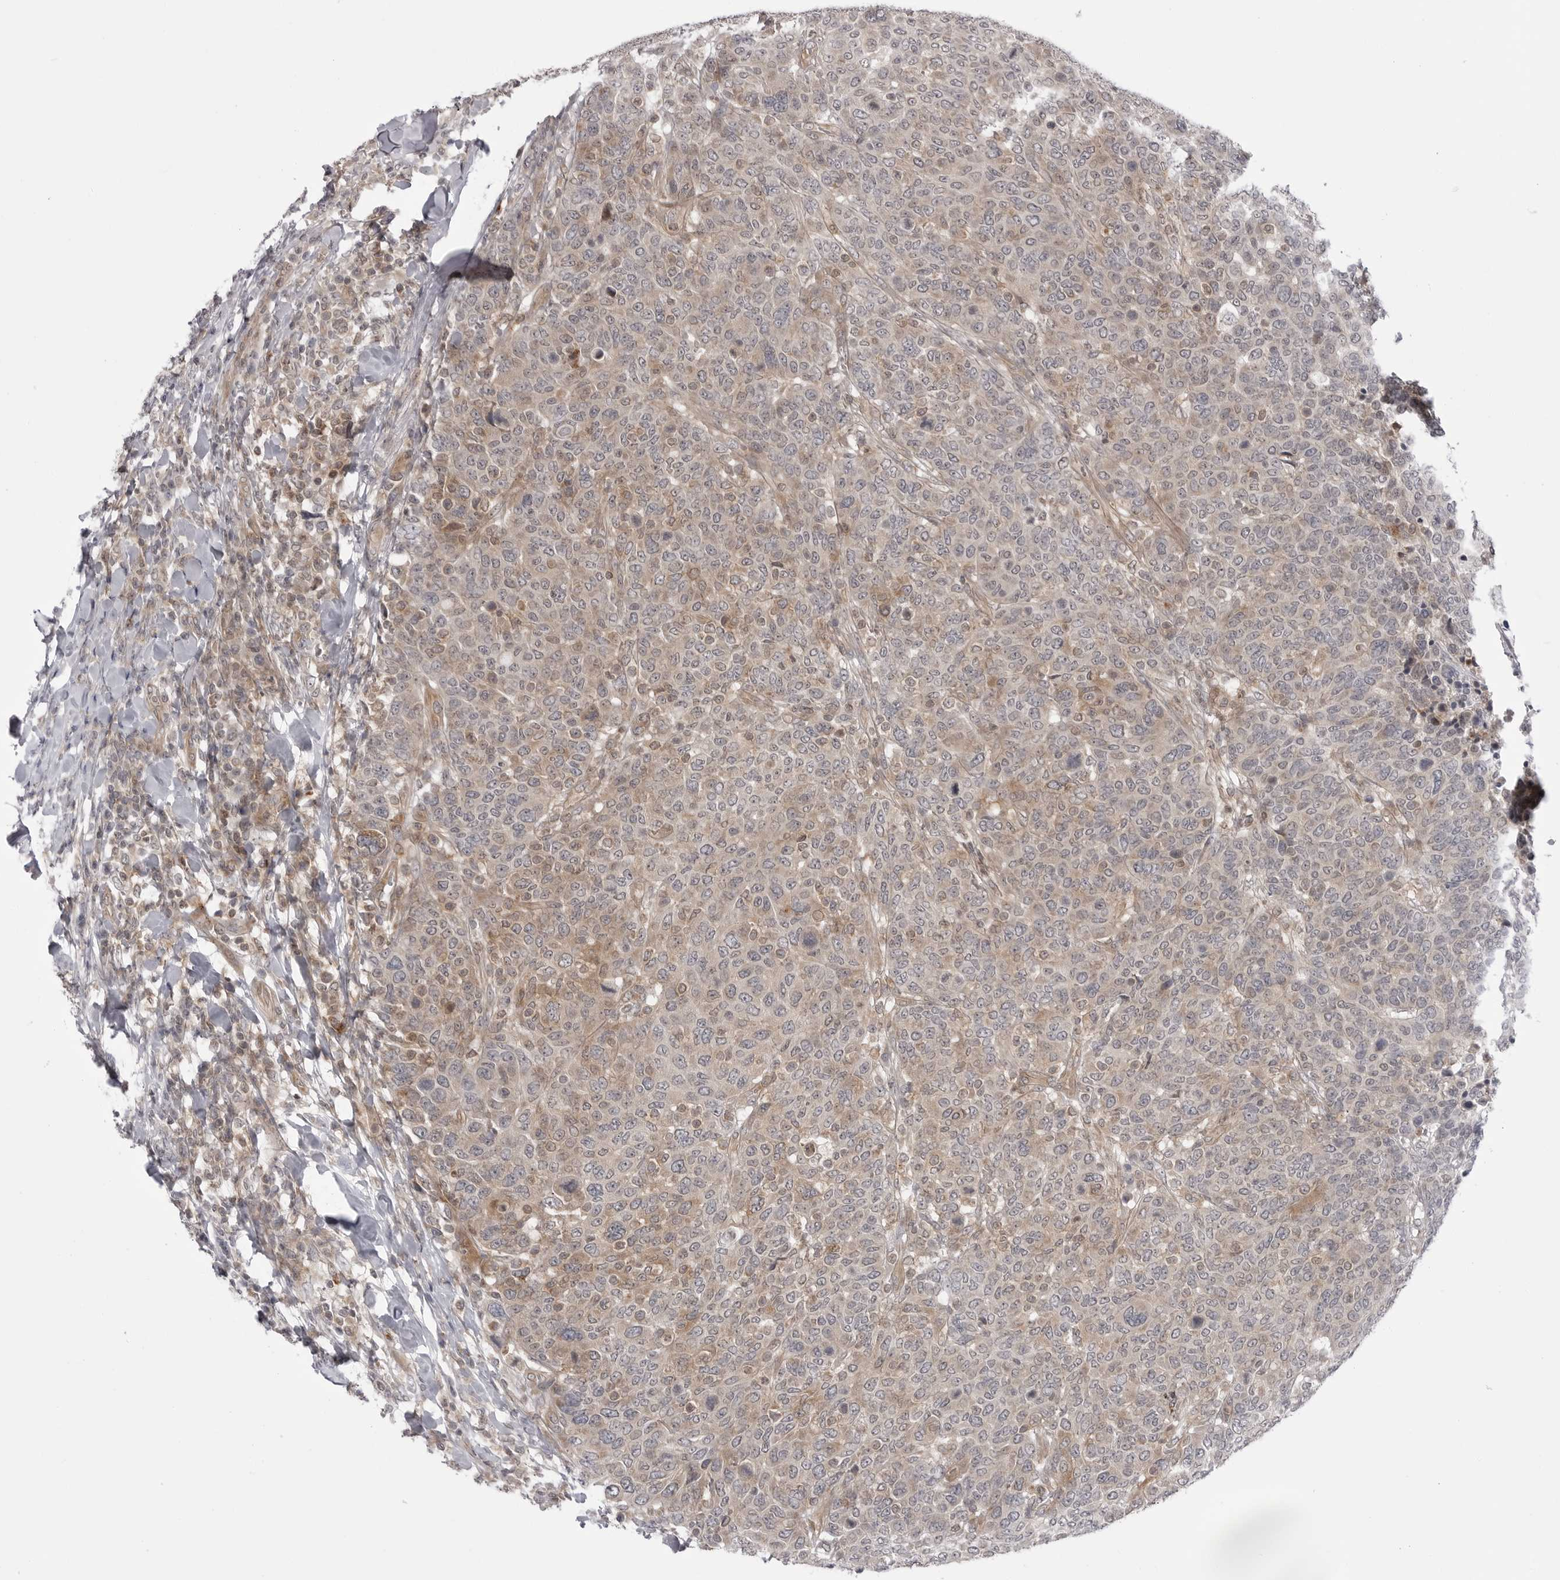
{"staining": {"intensity": "weak", "quantity": "25%-75%", "location": "cytoplasmic/membranous"}, "tissue": "breast cancer", "cell_type": "Tumor cells", "image_type": "cancer", "snomed": [{"axis": "morphology", "description": "Duct carcinoma"}, {"axis": "topography", "description": "Breast"}], "caption": "A brown stain highlights weak cytoplasmic/membranous staining of a protein in breast cancer tumor cells.", "gene": "CCDC18", "patient": {"sex": "female", "age": 37}}